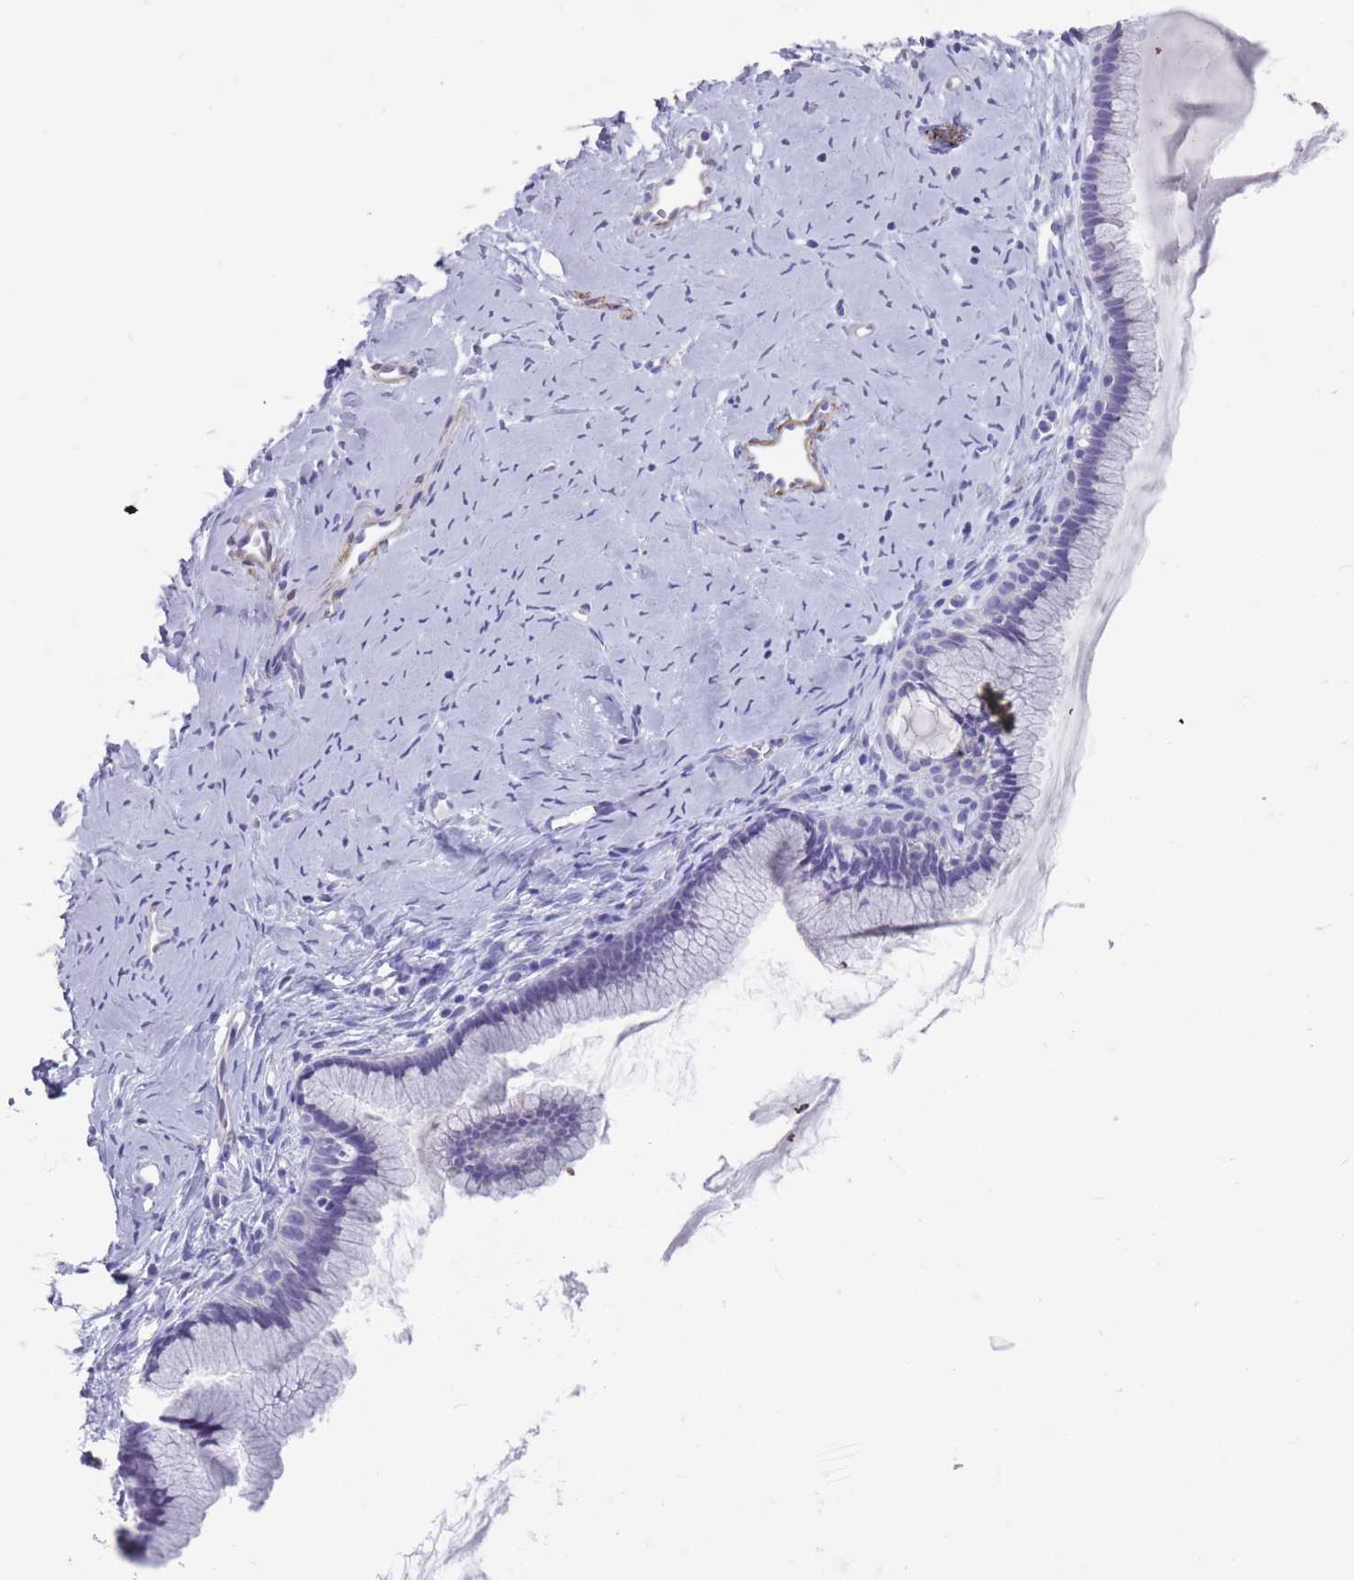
{"staining": {"intensity": "negative", "quantity": "none", "location": "none"}, "tissue": "cervix", "cell_type": "Glandular cells", "image_type": "normal", "snomed": [{"axis": "morphology", "description": "Normal tissue, NOS"}, {"axis": "topography", "description": "Cervix"}], "caption": "A high-resolution histopathology image shows immunohistochemistry (IHC) staining of unremarkable cervix, which demonstrates no significant expression in glandular cells.", "gene": "DPYD", "patient": {"sex": "female", "age": 40}}